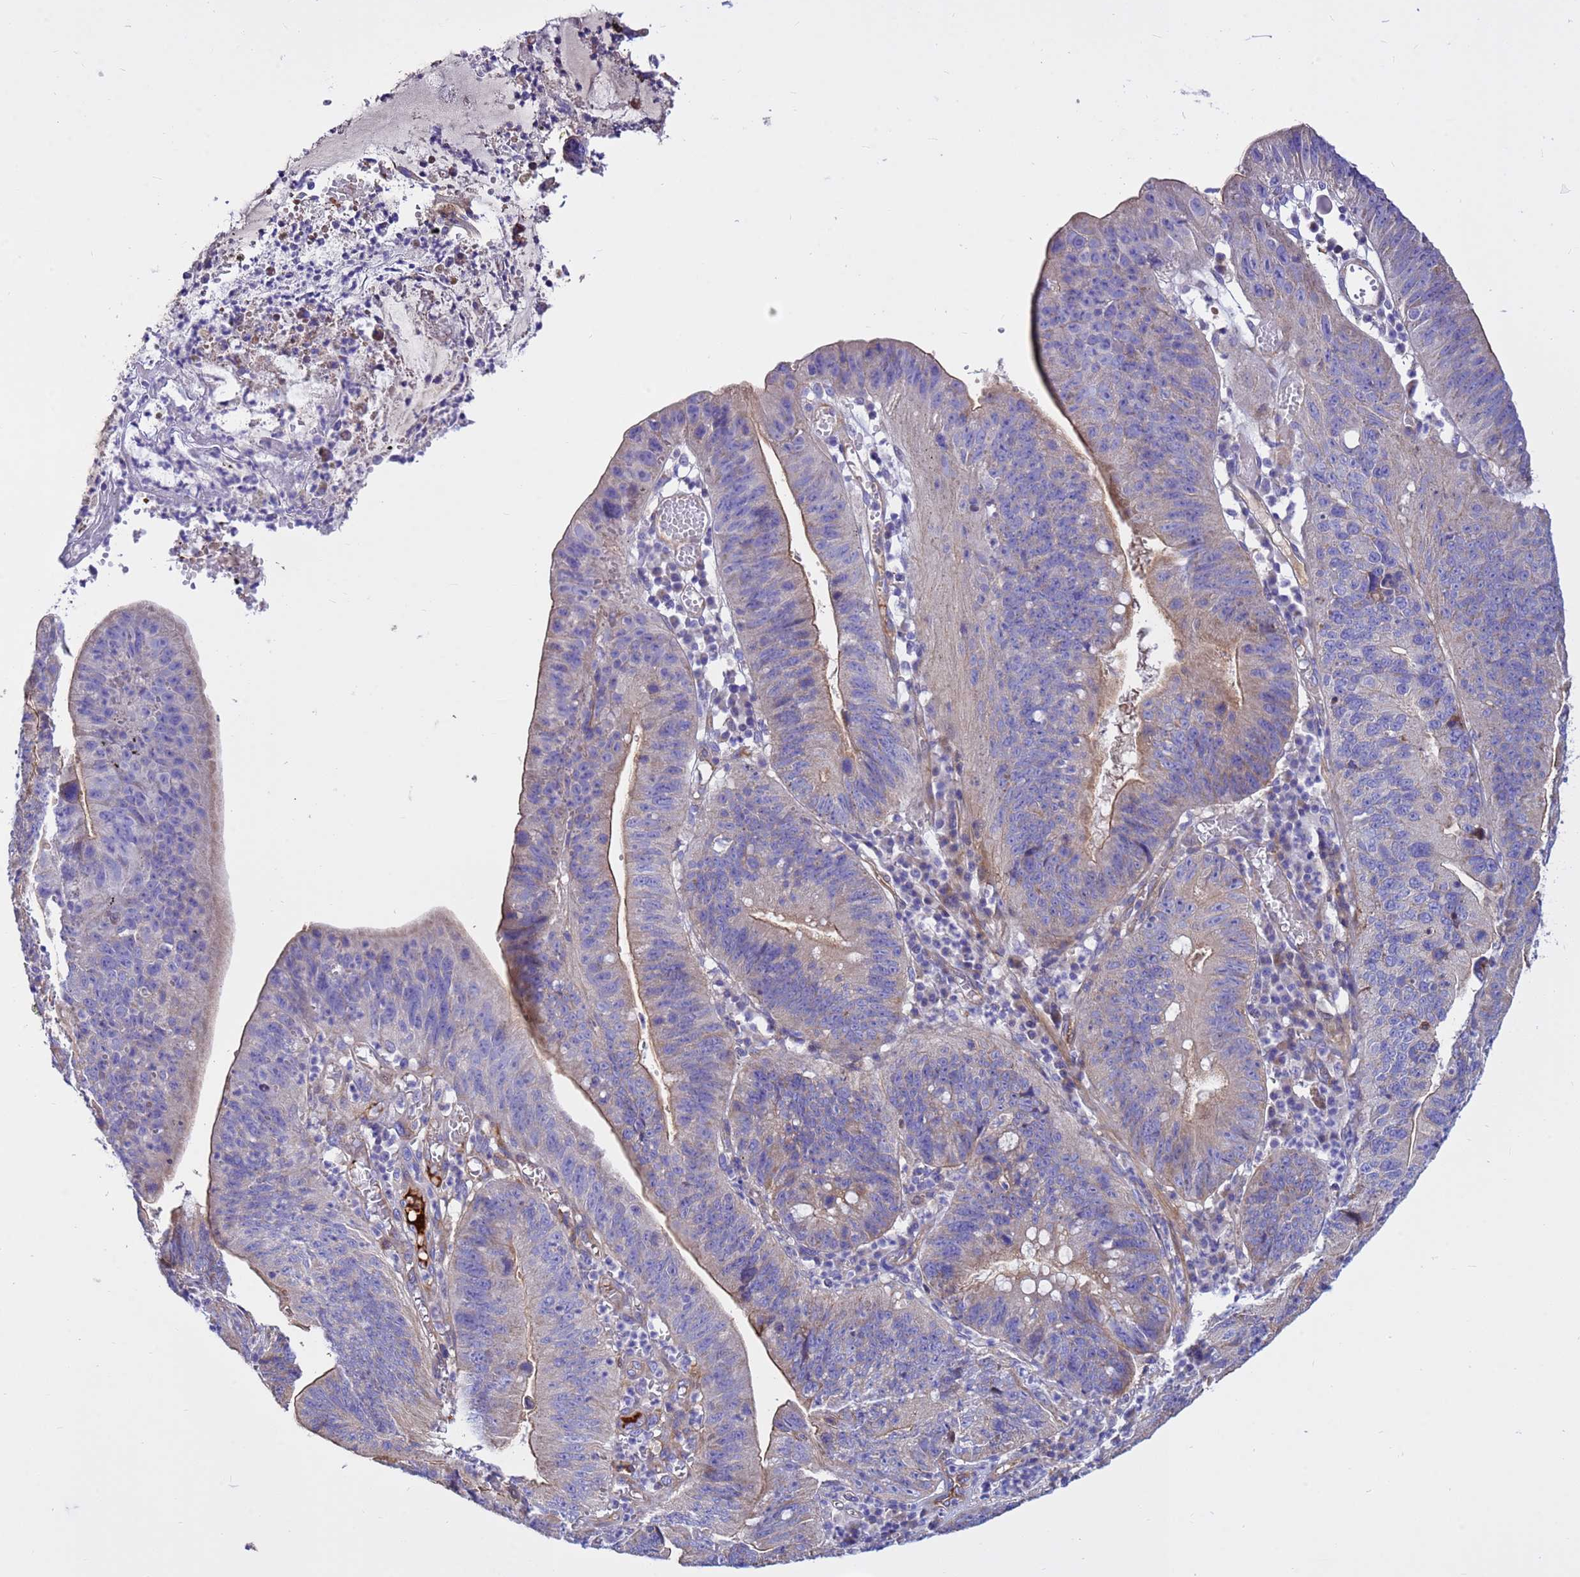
{"staining": {"intensity": "moderate", "quantity": "<25%", "location": "cytoplasmic/membranous"}, "tissue": "stomach cancer", "cell_type": "Tumor cells", "image_type": "cancer", "snomed": [{"axis": "morphology", "description": "Adenocarcinoma, NOS"}, {"axis": "topography", "description": "Stomach"}], "caption": "The micrograph demonstrates immunohistochemical staining of adenocarcinoma (stomach). There is moderate cytoplasmic/membranous positivity is present in approximately <25% of tumor cells.", "gene": "CRHBP", "patient": {"sex": "male", "age": 59}}